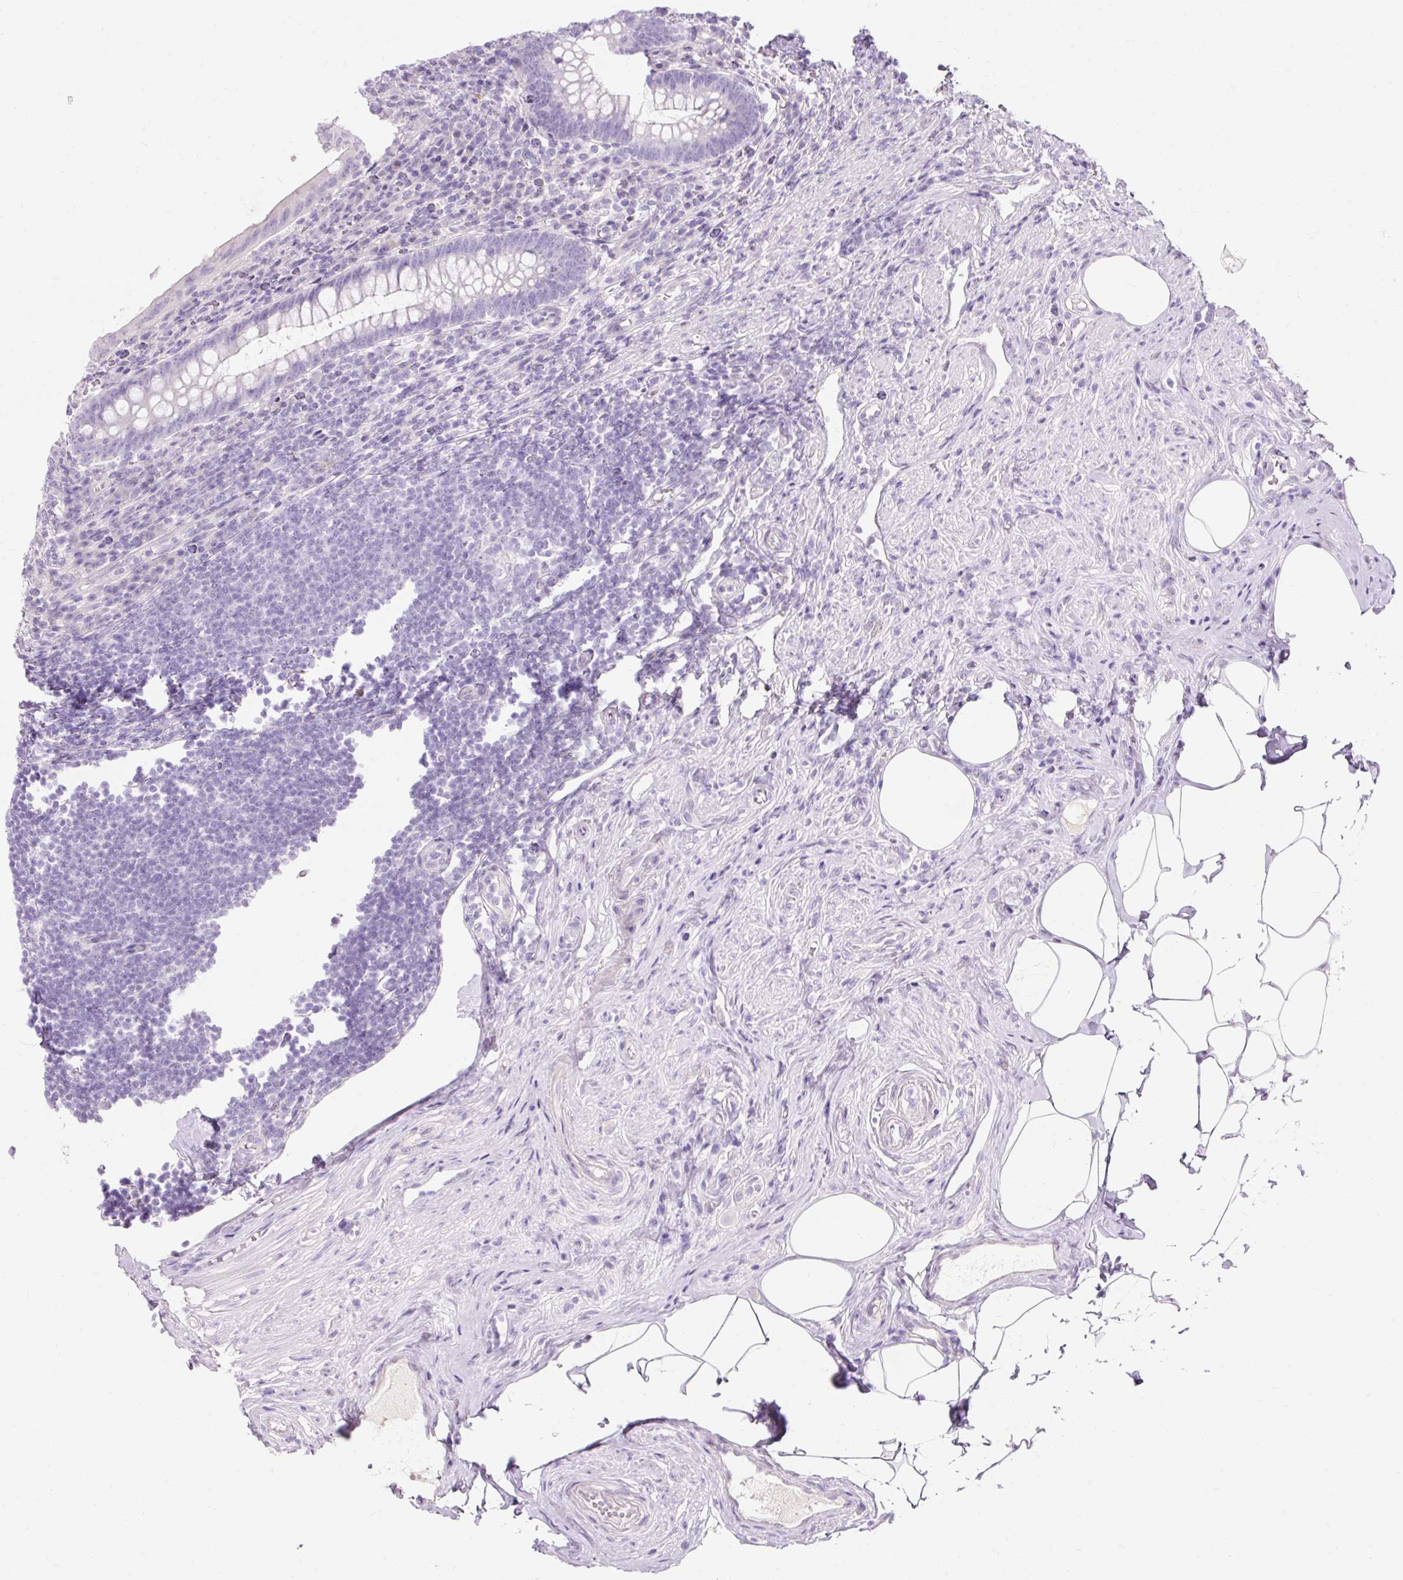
{"staining": {"intensity": "negative", "quantity": "none", "location": "none"}, "tissue": "appendix", "cell_type": "Glandular cells", "image_type": "normal", "snomed": [{"axis": "morphology", "description": "Normal tissue, NOS"}, {"axis": "topography", "description": "Appendix"}], "caption": "The image reveals no staining of glandular cells in normal appendix. The staining is performed using DAB (3,3'-diaminobenzidine) brown chromogen with nuclei counter-stained in using hematoxylin.", "gene": "TMEM213", "patient": {"sex": "female", "age": 56}}